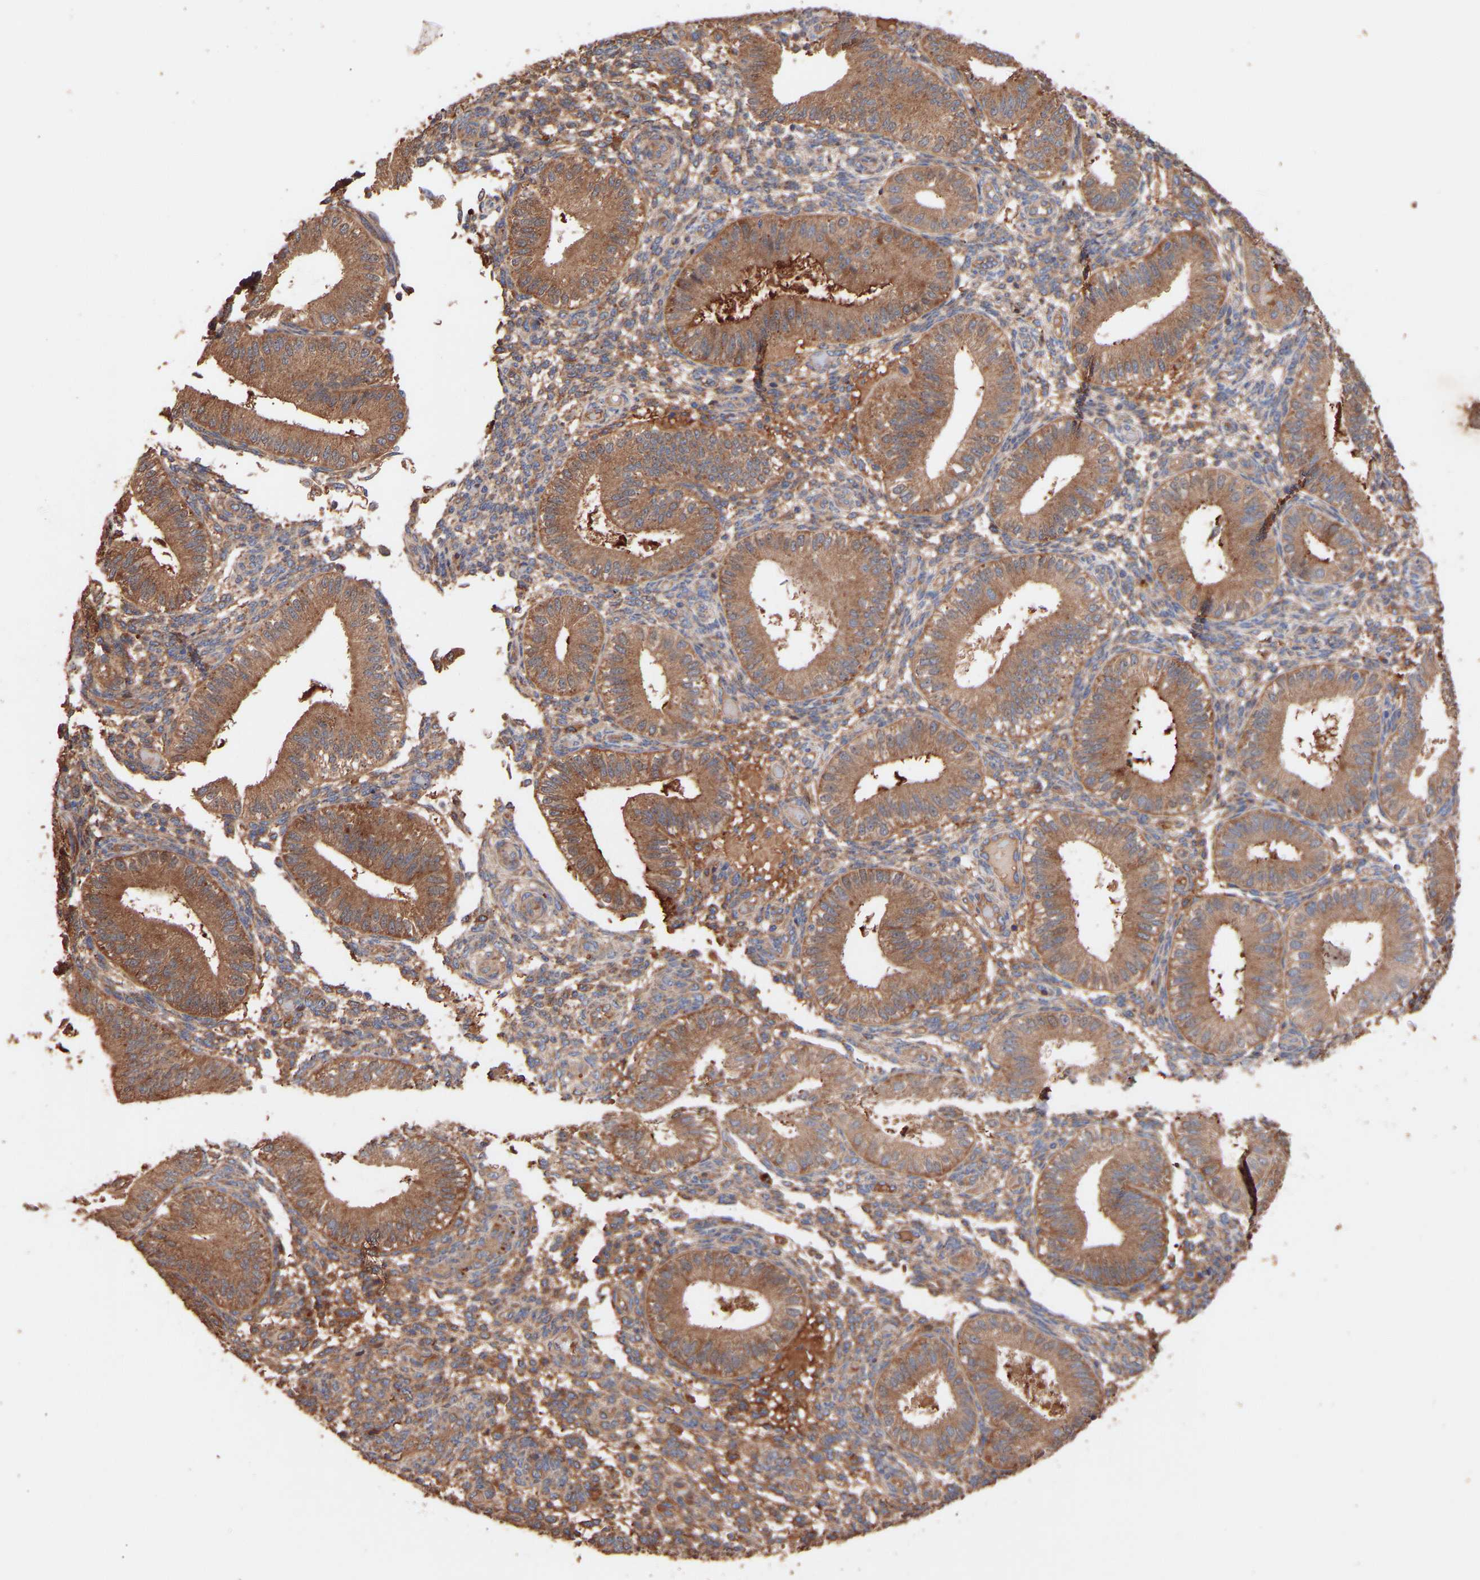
{"staining": {"intensity": "moderate", "quantity": ">75%", "location": "cytoplasmic/membranous"}, "tissue": "endometrium", "cell_type": "Cells in endometrial stroma", "image_type": "normal", "snomed": [{"axis": "morphology", "description": "Normal tissue, NOS"}, {"axis": "topography", "description": "Endometrium"}], "caption": "IHC (DAB (3,3'-diaminobenzidine)) staining of benign endometrium displays moderate cytoplasmic/membranous protein expression in about >75% of cells in endometrial stroma.", "gene": "TMEM268", "patient": {"sex": "female", "age": 39}}